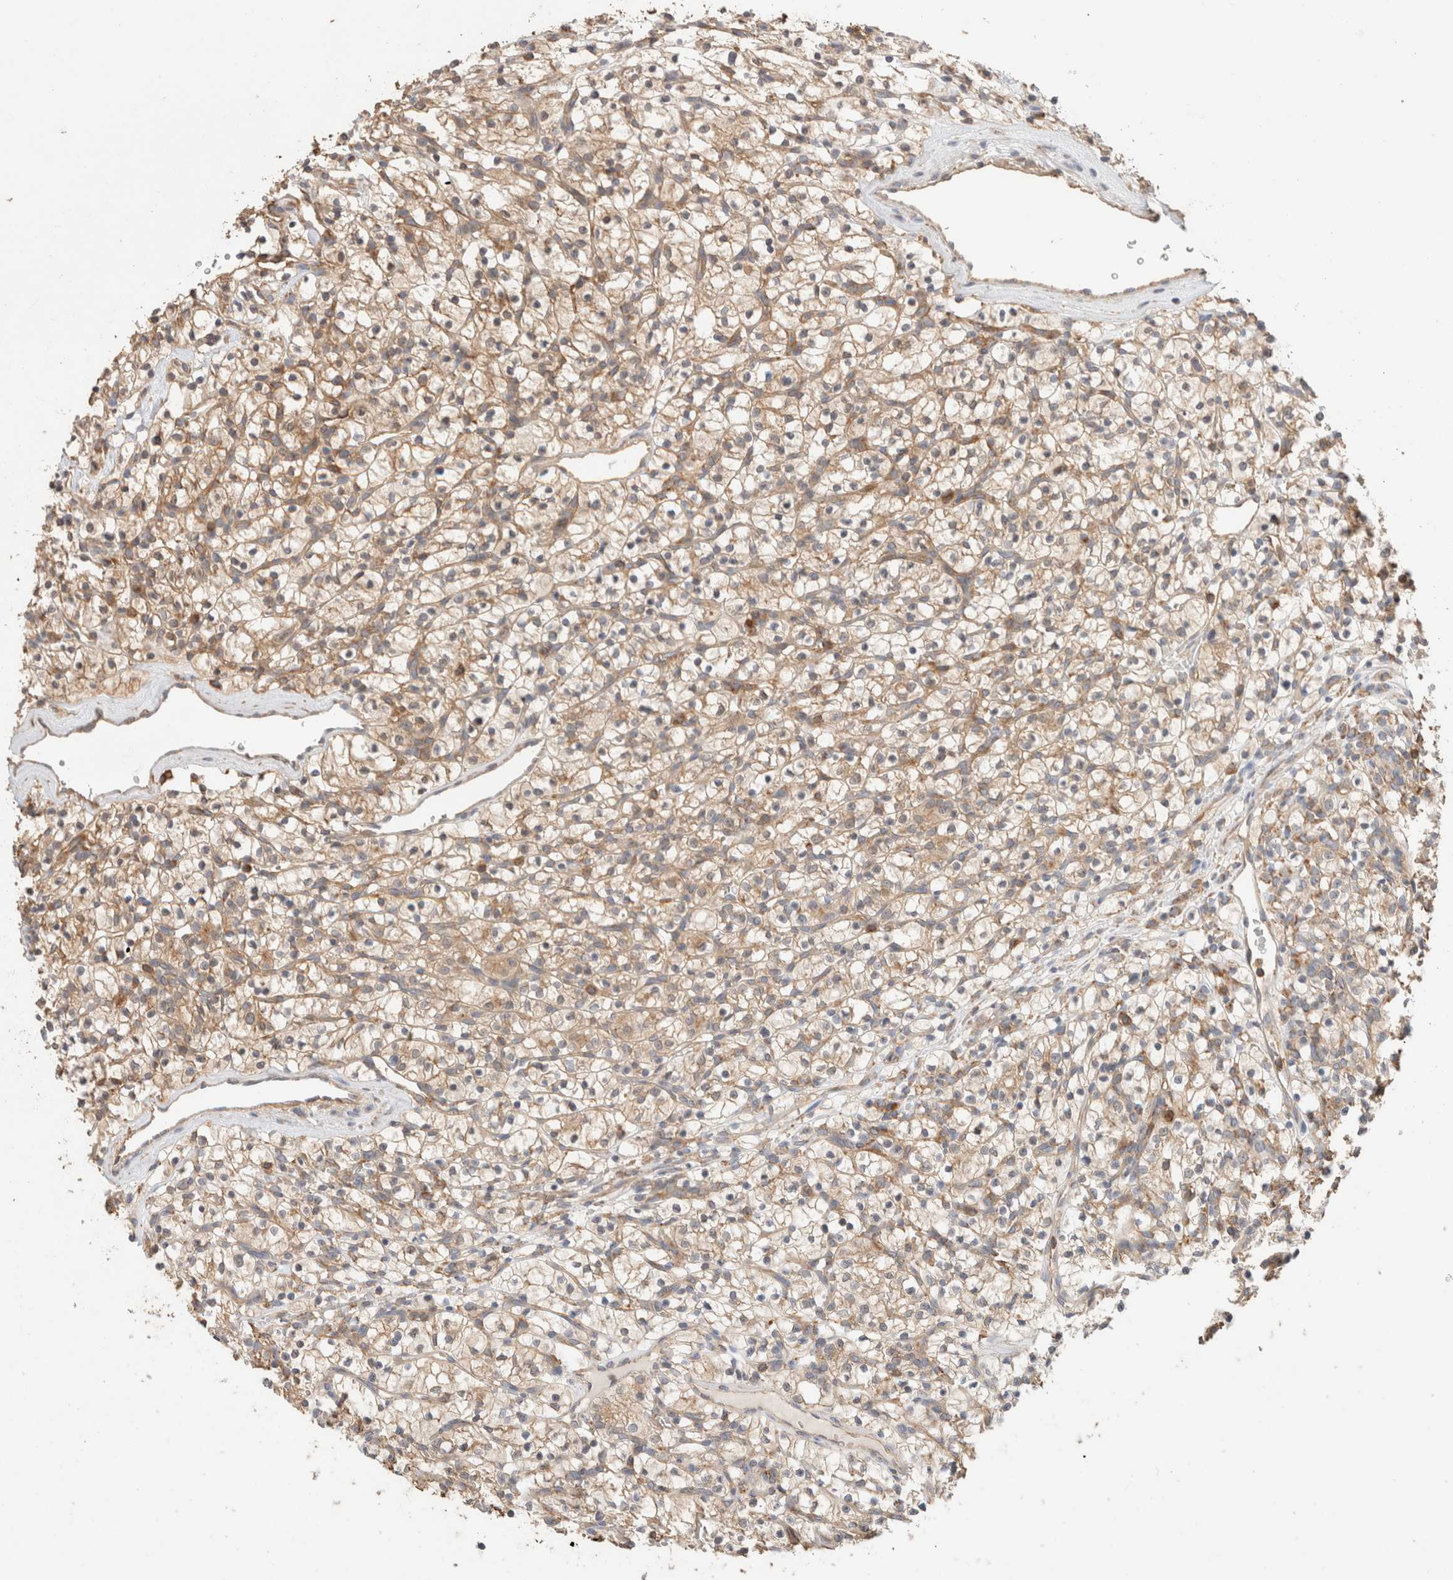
{"staining": {"intensity": "weak", "quantity": ">75%", "location": "cytoplasmic/membranous"}, "tissue": "renal cancer", "cell_type": "Tumor cells", "image_type": "cancer", "snomed": [{"axis": "morphology", "description": "Adenocarcinoma, NOS"}, {"axis": "topography", "description": "Kidney"}], "caption": "A brown stain shows weak cytoplasmic/membranous positivity of a protein in adenocarcinoma (renal) tumor cells.", "gene": "CFAP418", "patient": {"sex": "female", "age": 57}}